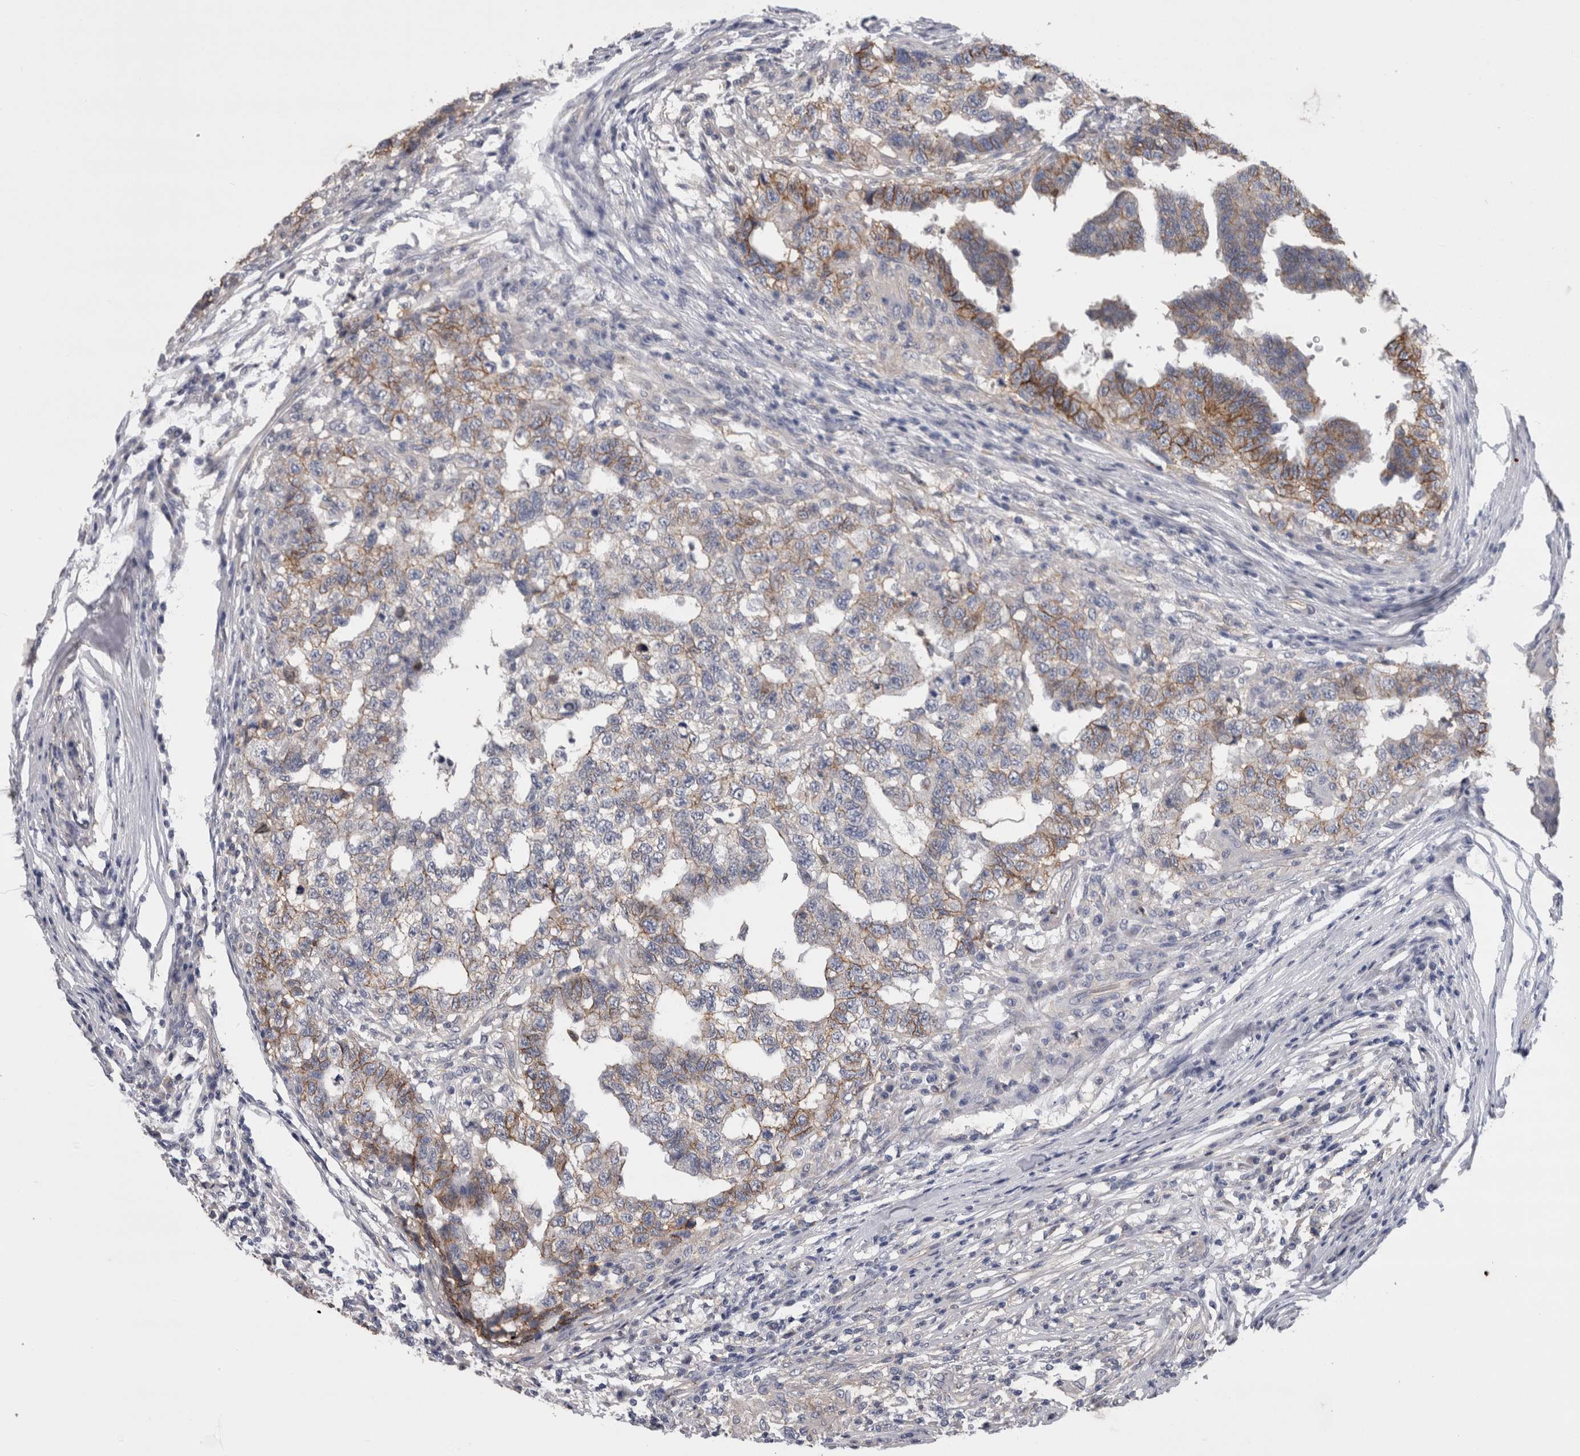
{"staining": {"intensity": "moderate", "quantity": "25%-75%", "location": "cytoplasmic/membranous"}, "tissue": "testis cancer", "cell_type": "Tumor cells", "image_type": "cancer", "snomed": [{"axis": "morphology", "description": "Carcinoma, Embryonal, NOS"}, {"axis": "topography", "description": "Testis"}], "caption": "Immunohistochemical staining of testis embryonal carcinoma shows moderate cytoplasmic/membranous protein expression in approximately 25%-75% of tumor cells. Using DAB (3,3'-diaminobenzidine) (brown) and hematoxylin (blue) stains, captured at high magnification using brightfield microscopy.", "gene": "NECTIN2", "patient": {"sex": "male", "age": 21}}